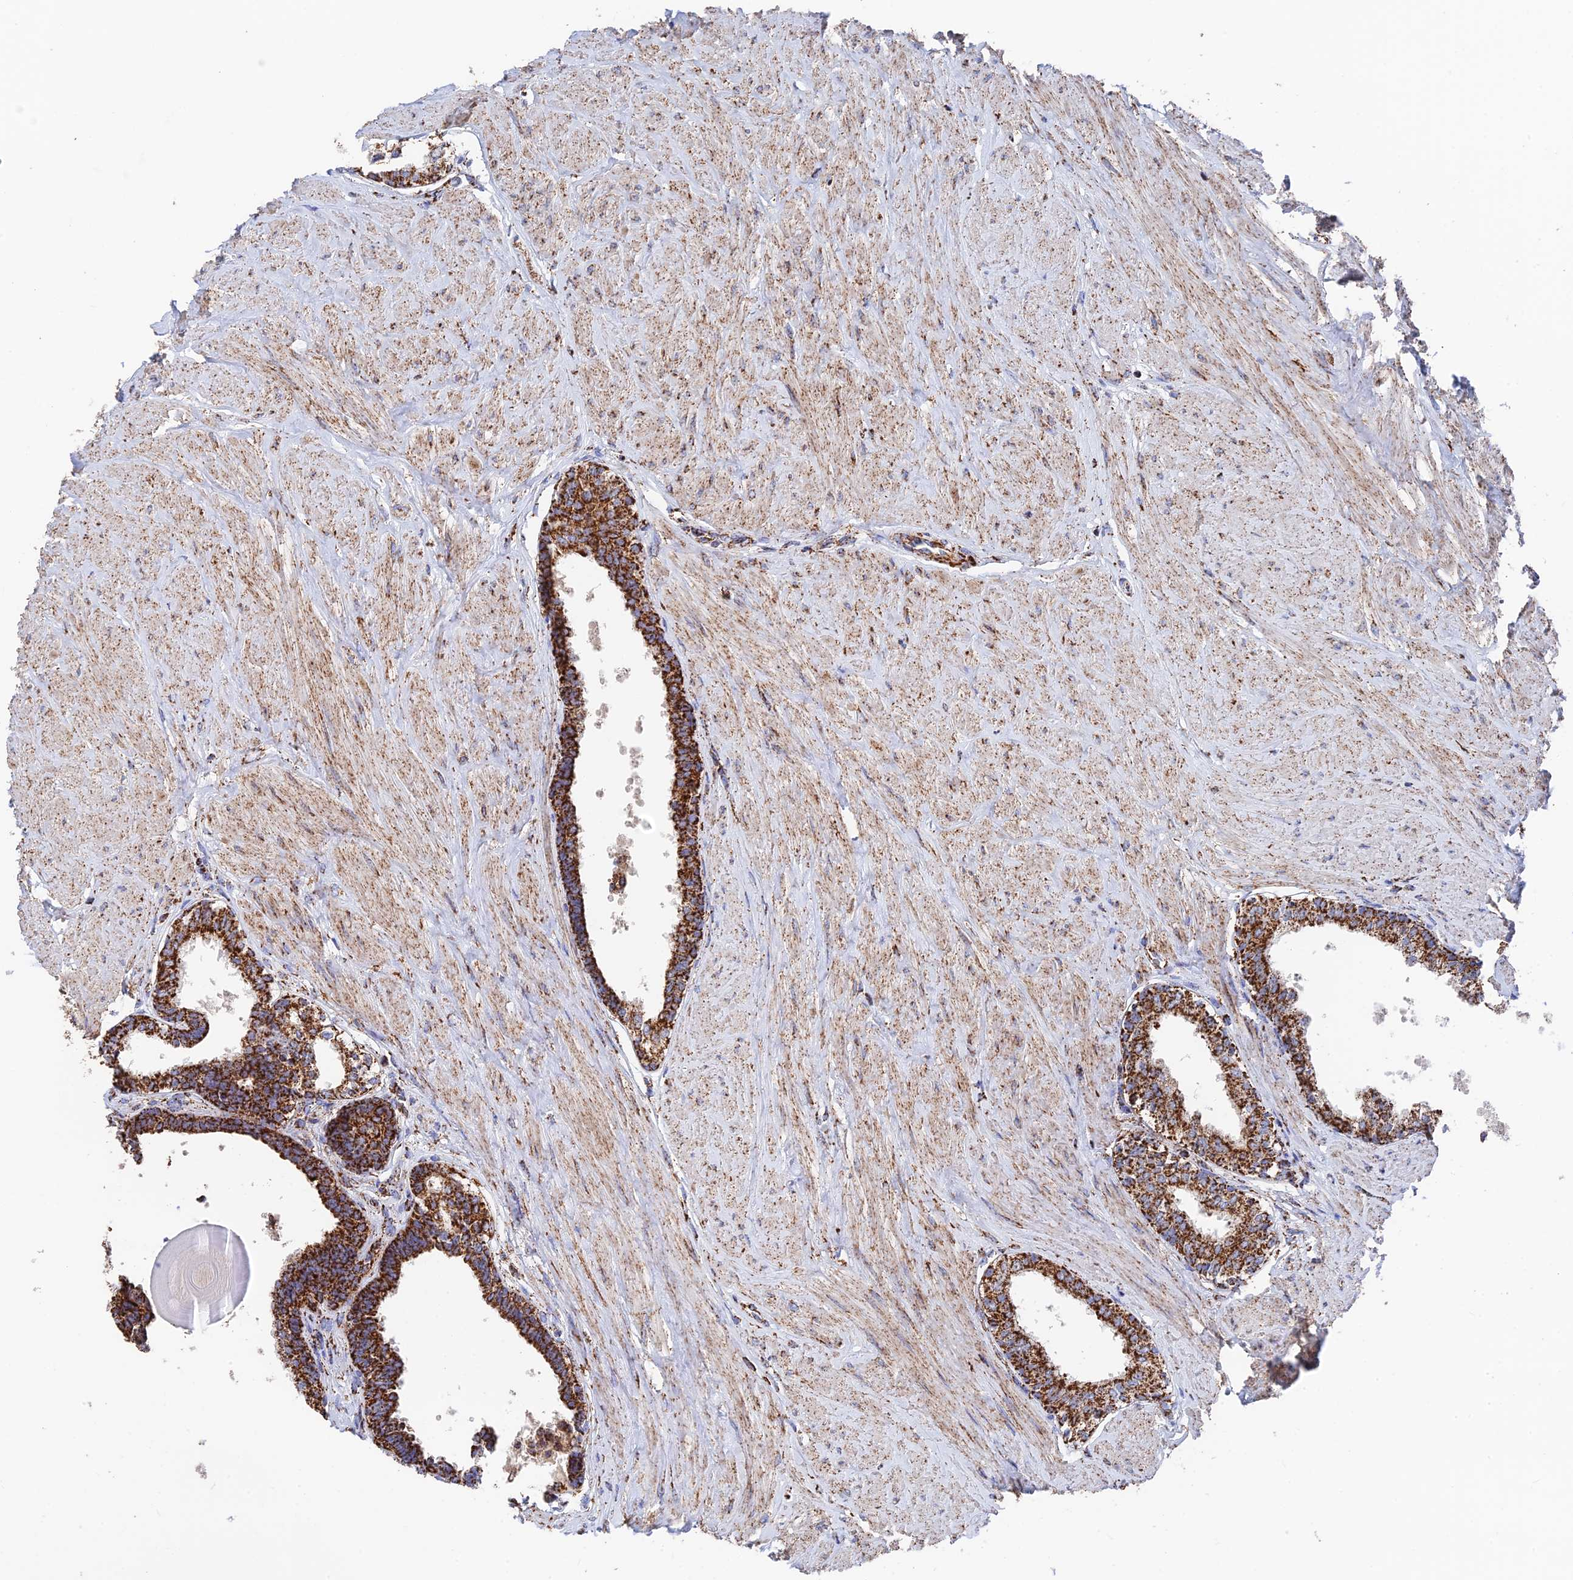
{"staining": {"intensity": "strong", "quantity": ">75%", "location": "cytoplasmic/membranous"}, "tissue": "prostate", "cell_type": "Glandular cells", "image_type": "normal", "snomed": [{"axis": "morphology", "description": "Normal tissue, NOS"}, {"axis": "topography", "description": "Prostate"}], "caption": "Strong cytoplasmic/membranous expression is present in approximately >75% of glandular cells in benign prostate.", "gene": "HAUS8", "patient": {"sex": "male", "age": 48}}